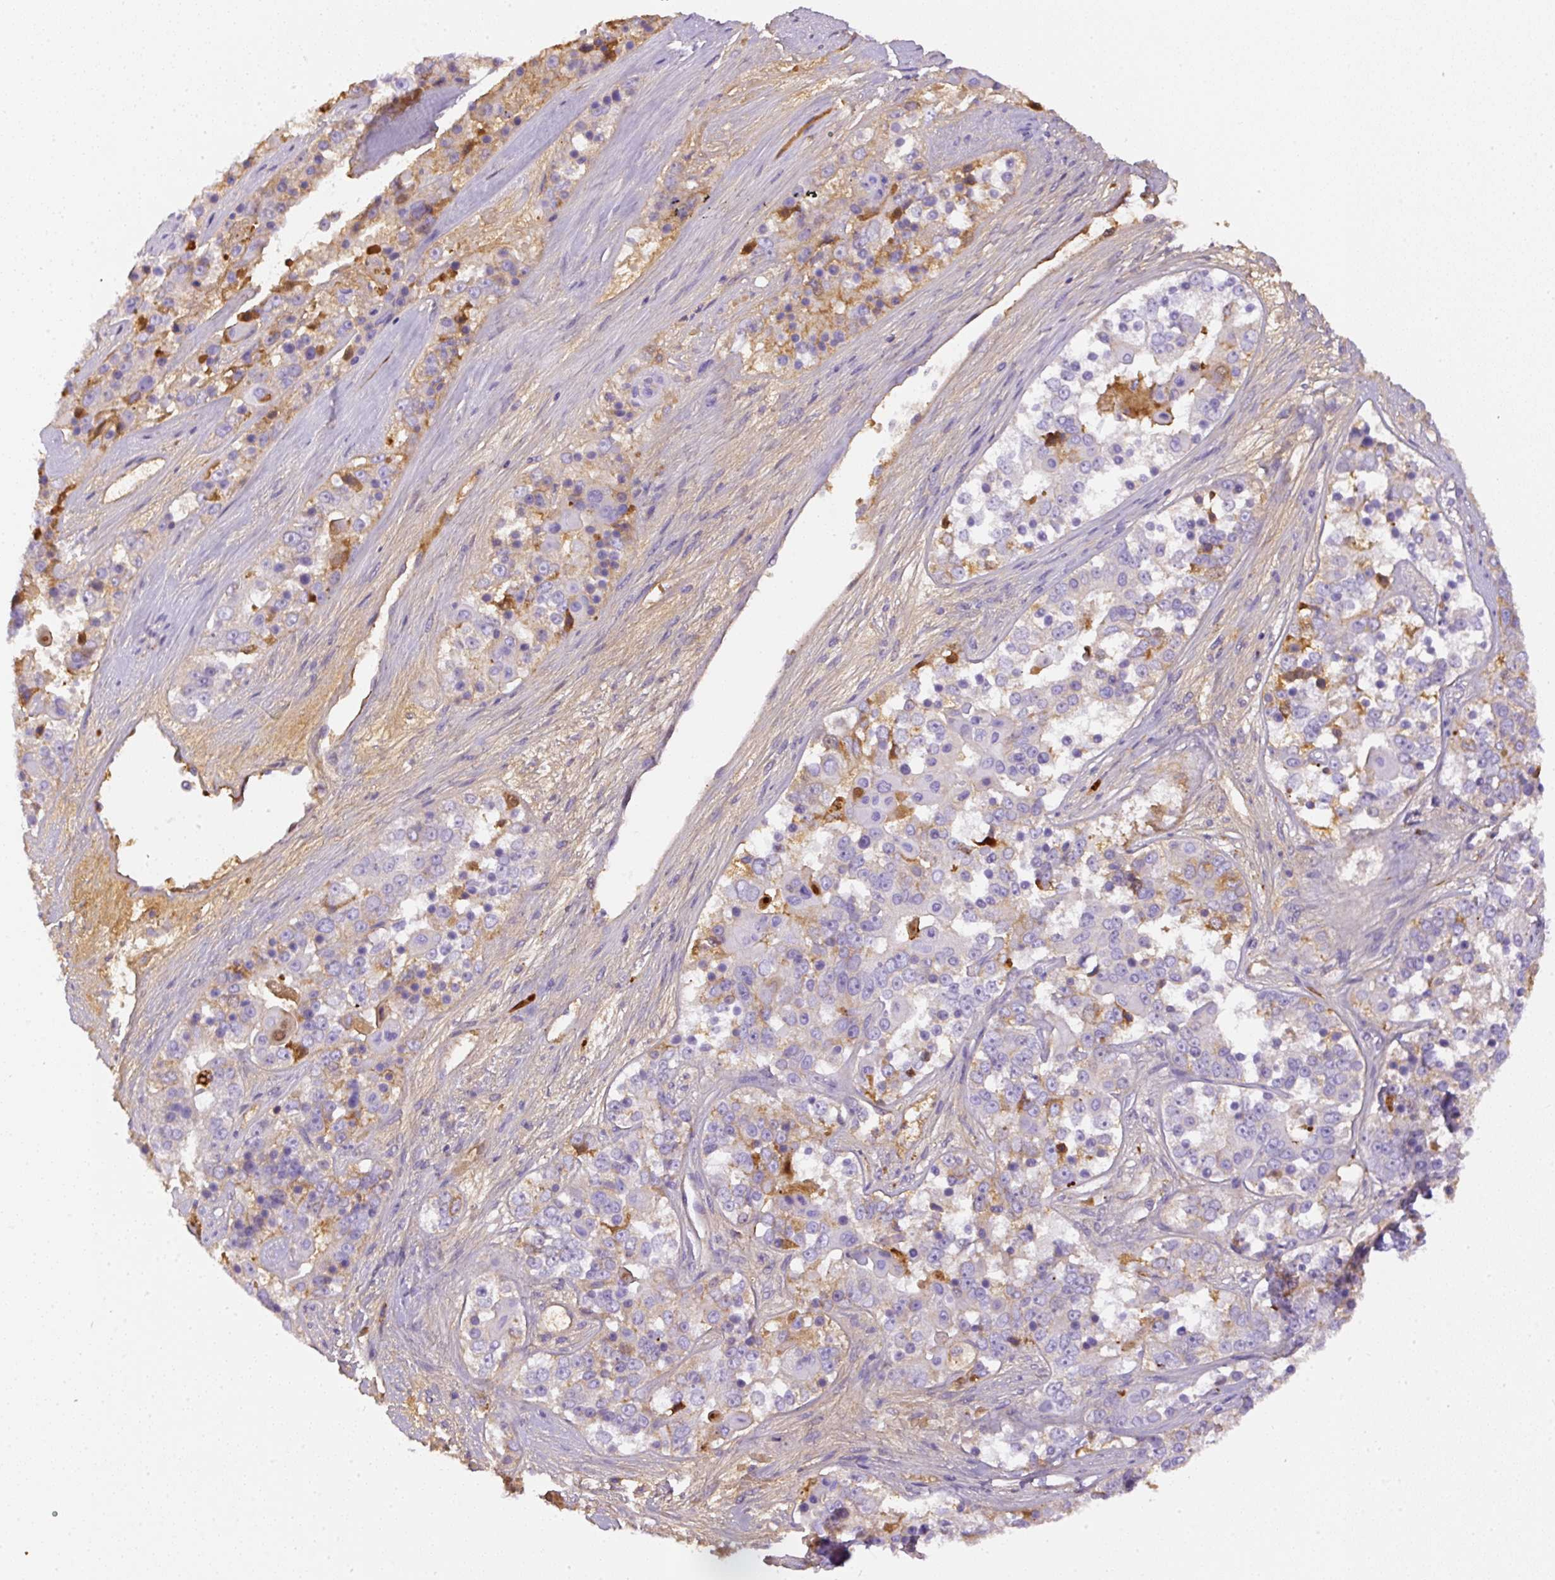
{"staining": {"intensity": "moderate", "quantity": "<25%", "location": "cytoplasmic/membranous"}, "tissue": "ovarian cancer", "cell_type": "Tumor cells", "image_type": "cancer", "snomed": [{"axis": "morphology", "description": "Carcinoma, endometroid"}, {"axis": "topography", "description": "Ovary"}], "caption": "A photomicrograph of human endometroid carcinoma (ovarian) stained for a protein displays moderate cytoplasmic/membranous brown staining in tumor cells.", "gene": "APCS", "patient": {"sex": "female", "age": 51}}